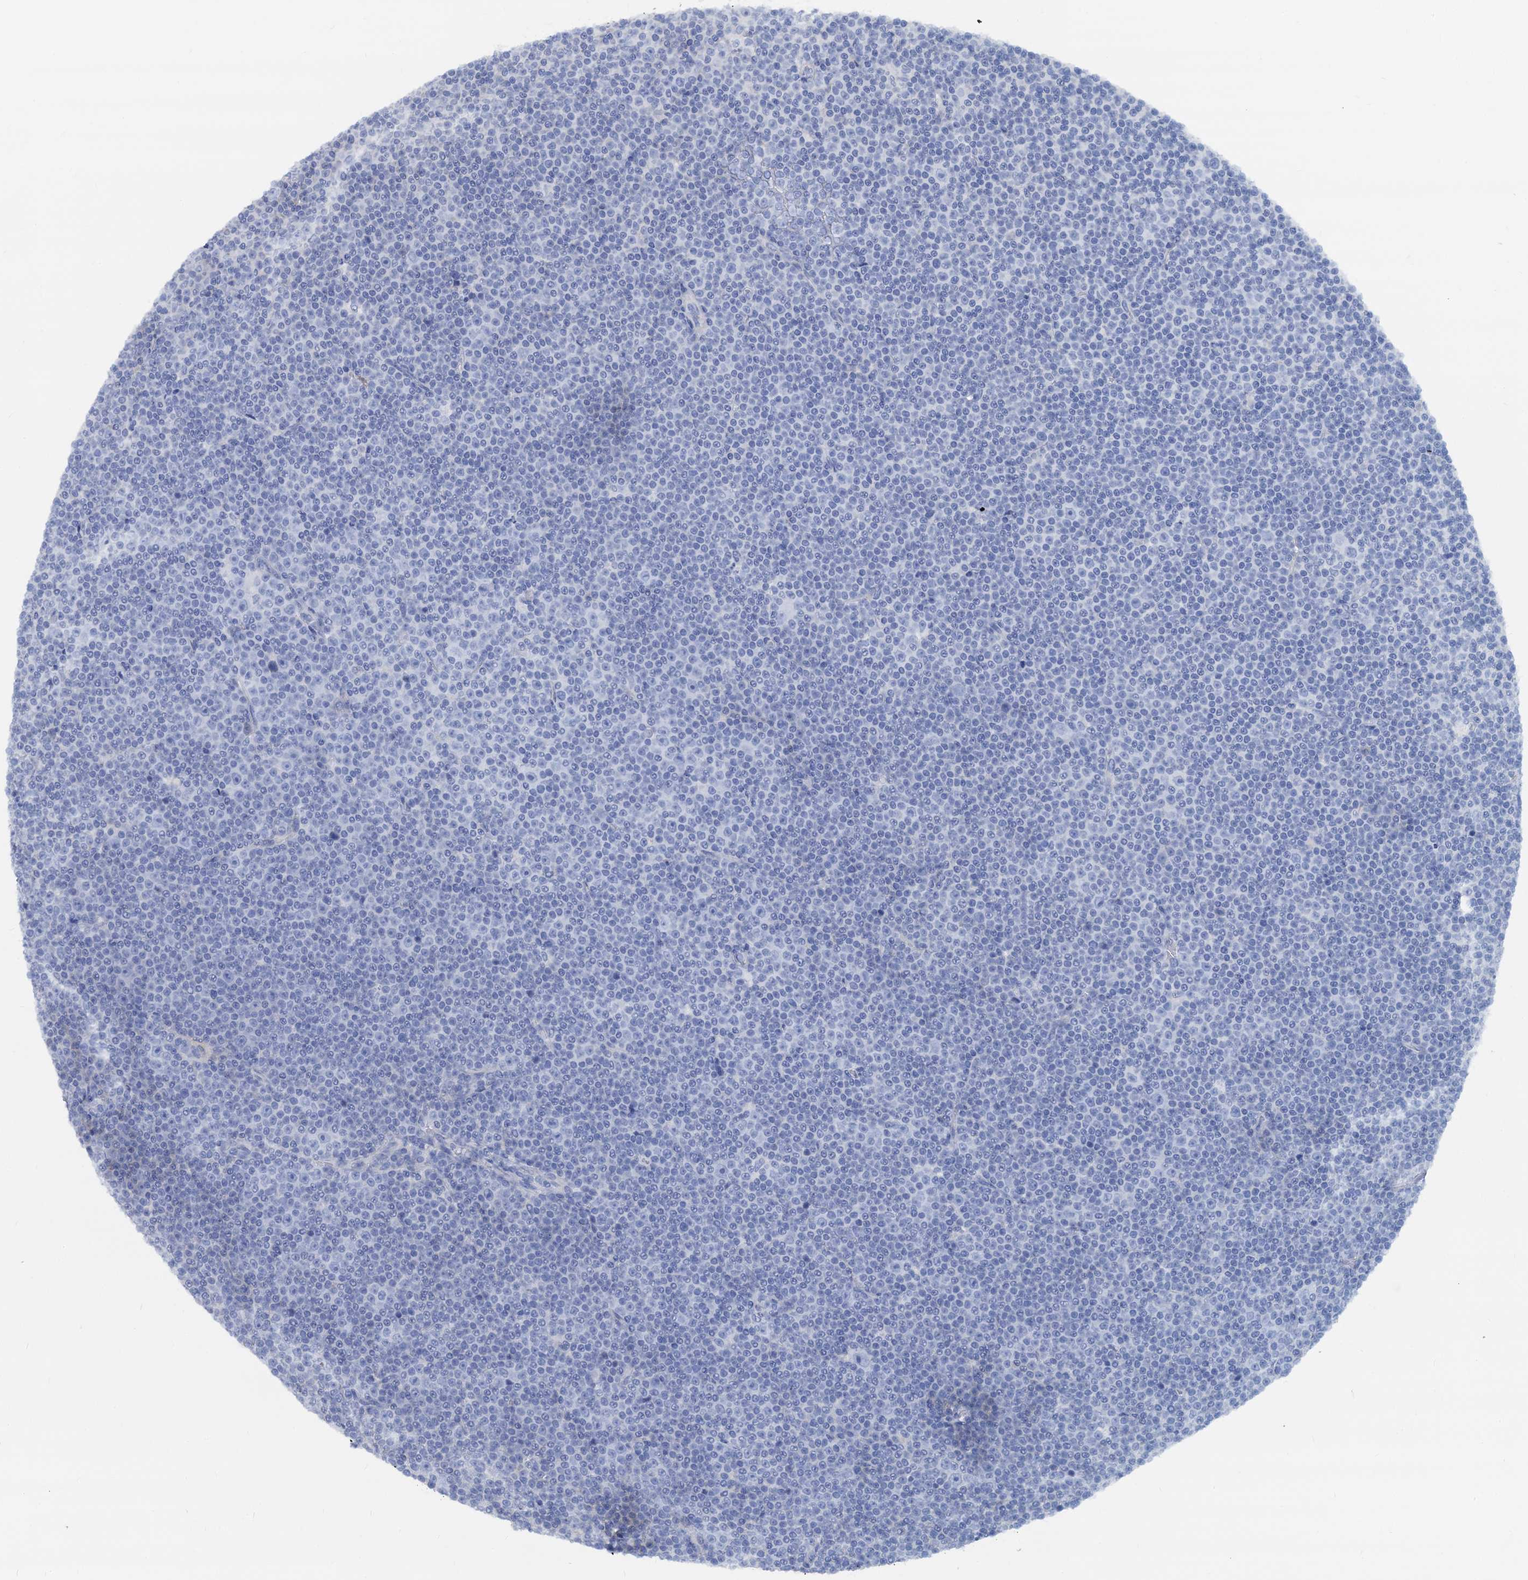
{"staining": {"intensity": "negative", "quantity": "none", "location": "none"}, "tissue": "lymphoma", "cell_type": "Tumor cells", "image_type": "cancer", "snomed": [{"axis": "morphology", "description": "Malignant lymphoma, non-Hodgkin's type, Low grade"}, {"axis": "topography", "description": "Lymph node"}], "caption": "Protein analysis of low-grade malignant lymphoma, non-Hodgkin's type exhibits no significant positivity in tumor cells.", "gene": "RBP3", "patient": {"sex": "female", "age": 67}}